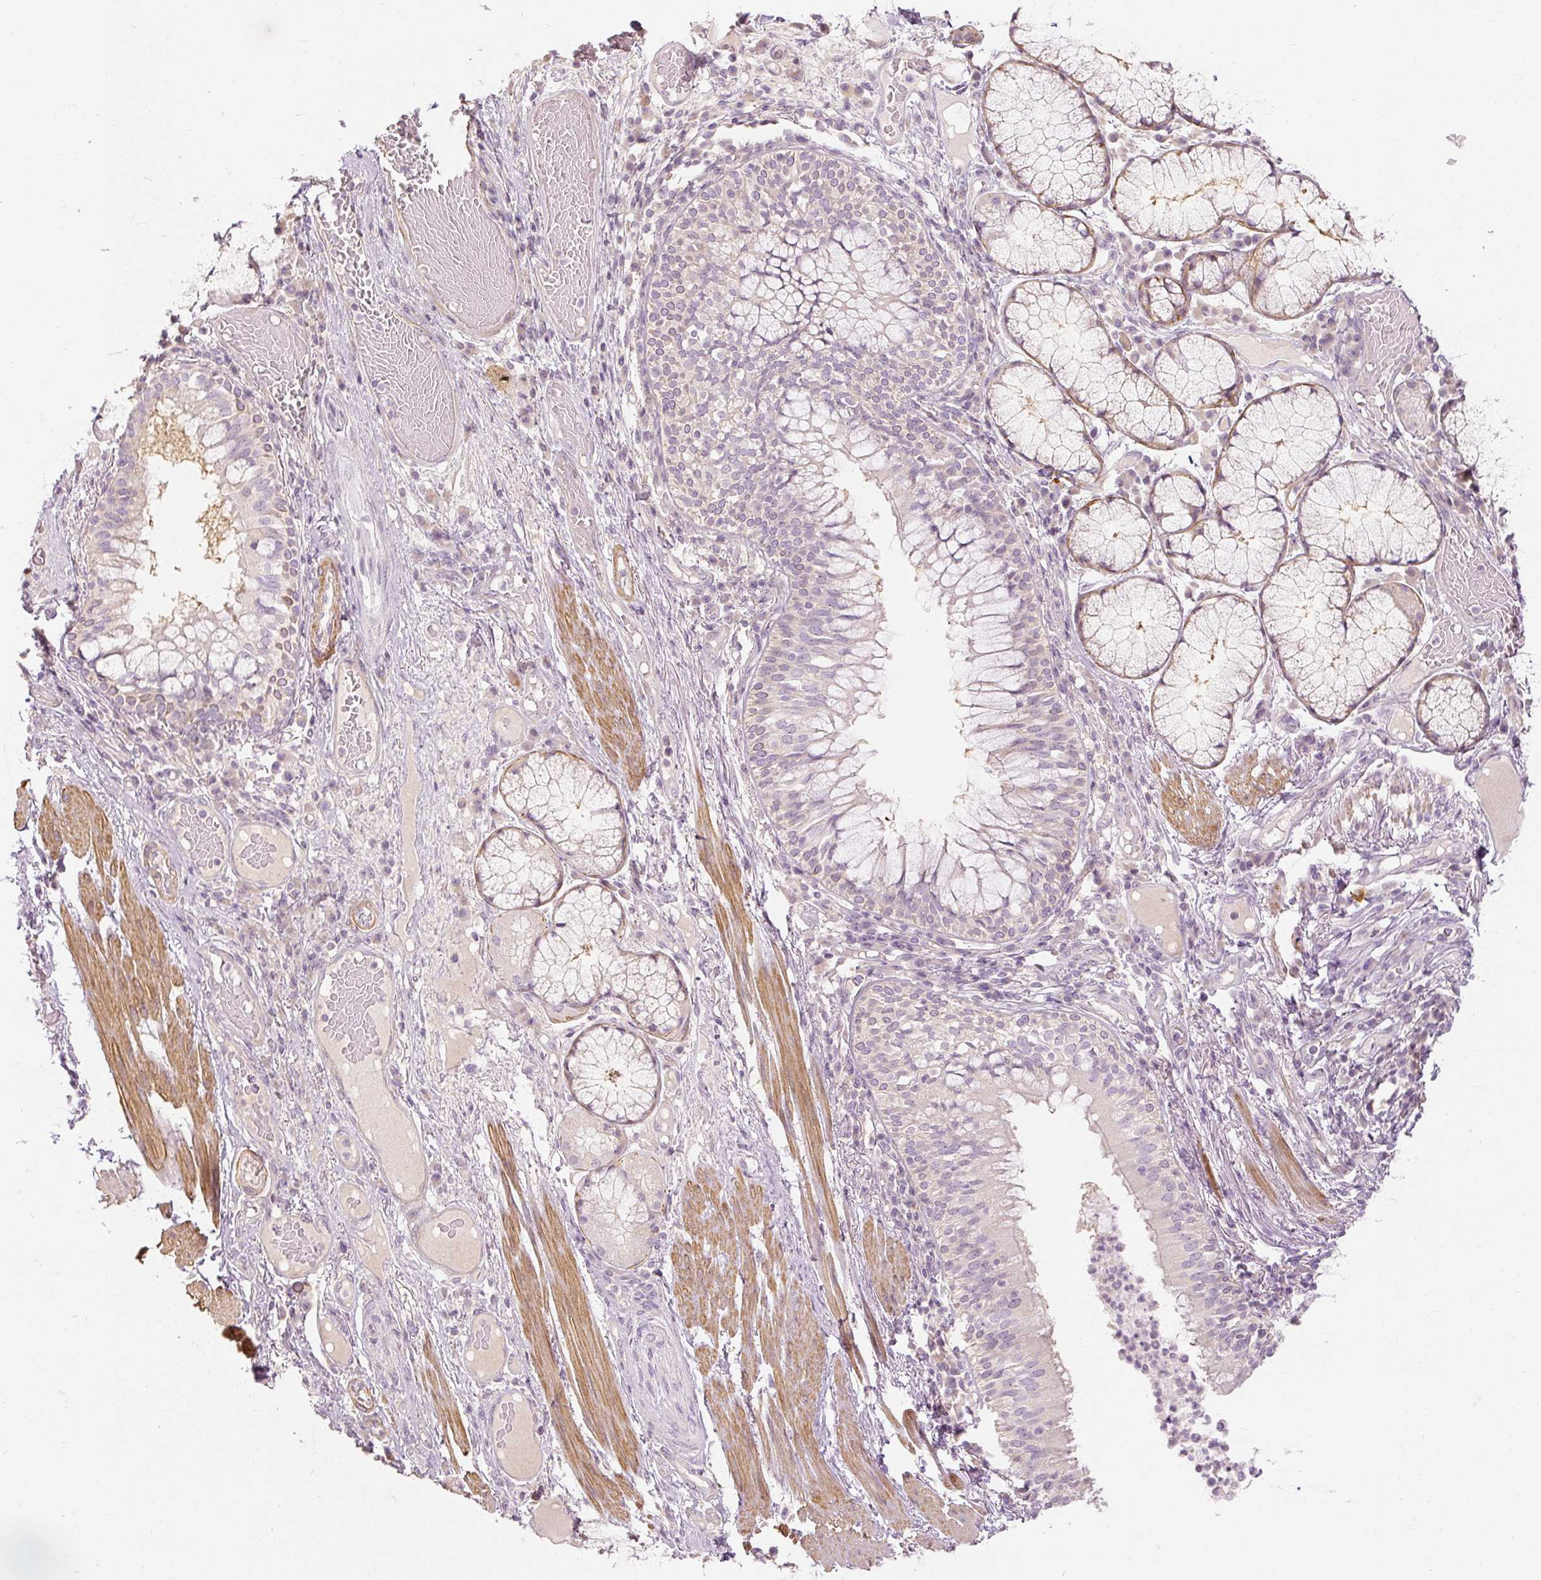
{"staining": {"intensity": "negative", "quantity": "none", "location": "none"}, "tissue": "soft tissue", "cell_type": "Fibroblasts", "image_type": "normal", "snomed": [{"axis": "morphology", "description": "Normal tissue, NOS"}, {"axis": "topography", "description": "Cartilage tissue"}, {"axis": "topography", "description": "Bronchus"}], "caption": "IHC photomicrograph of normal soft tissue: soft tissue stained with DAB displays no significant protein staining in fibroblasts. (Immunohistochemistry (ihc), brightfield microscopy, high magnification).", "gene": "CAPN3", "patient": {"sex": "male", "age": 56}}